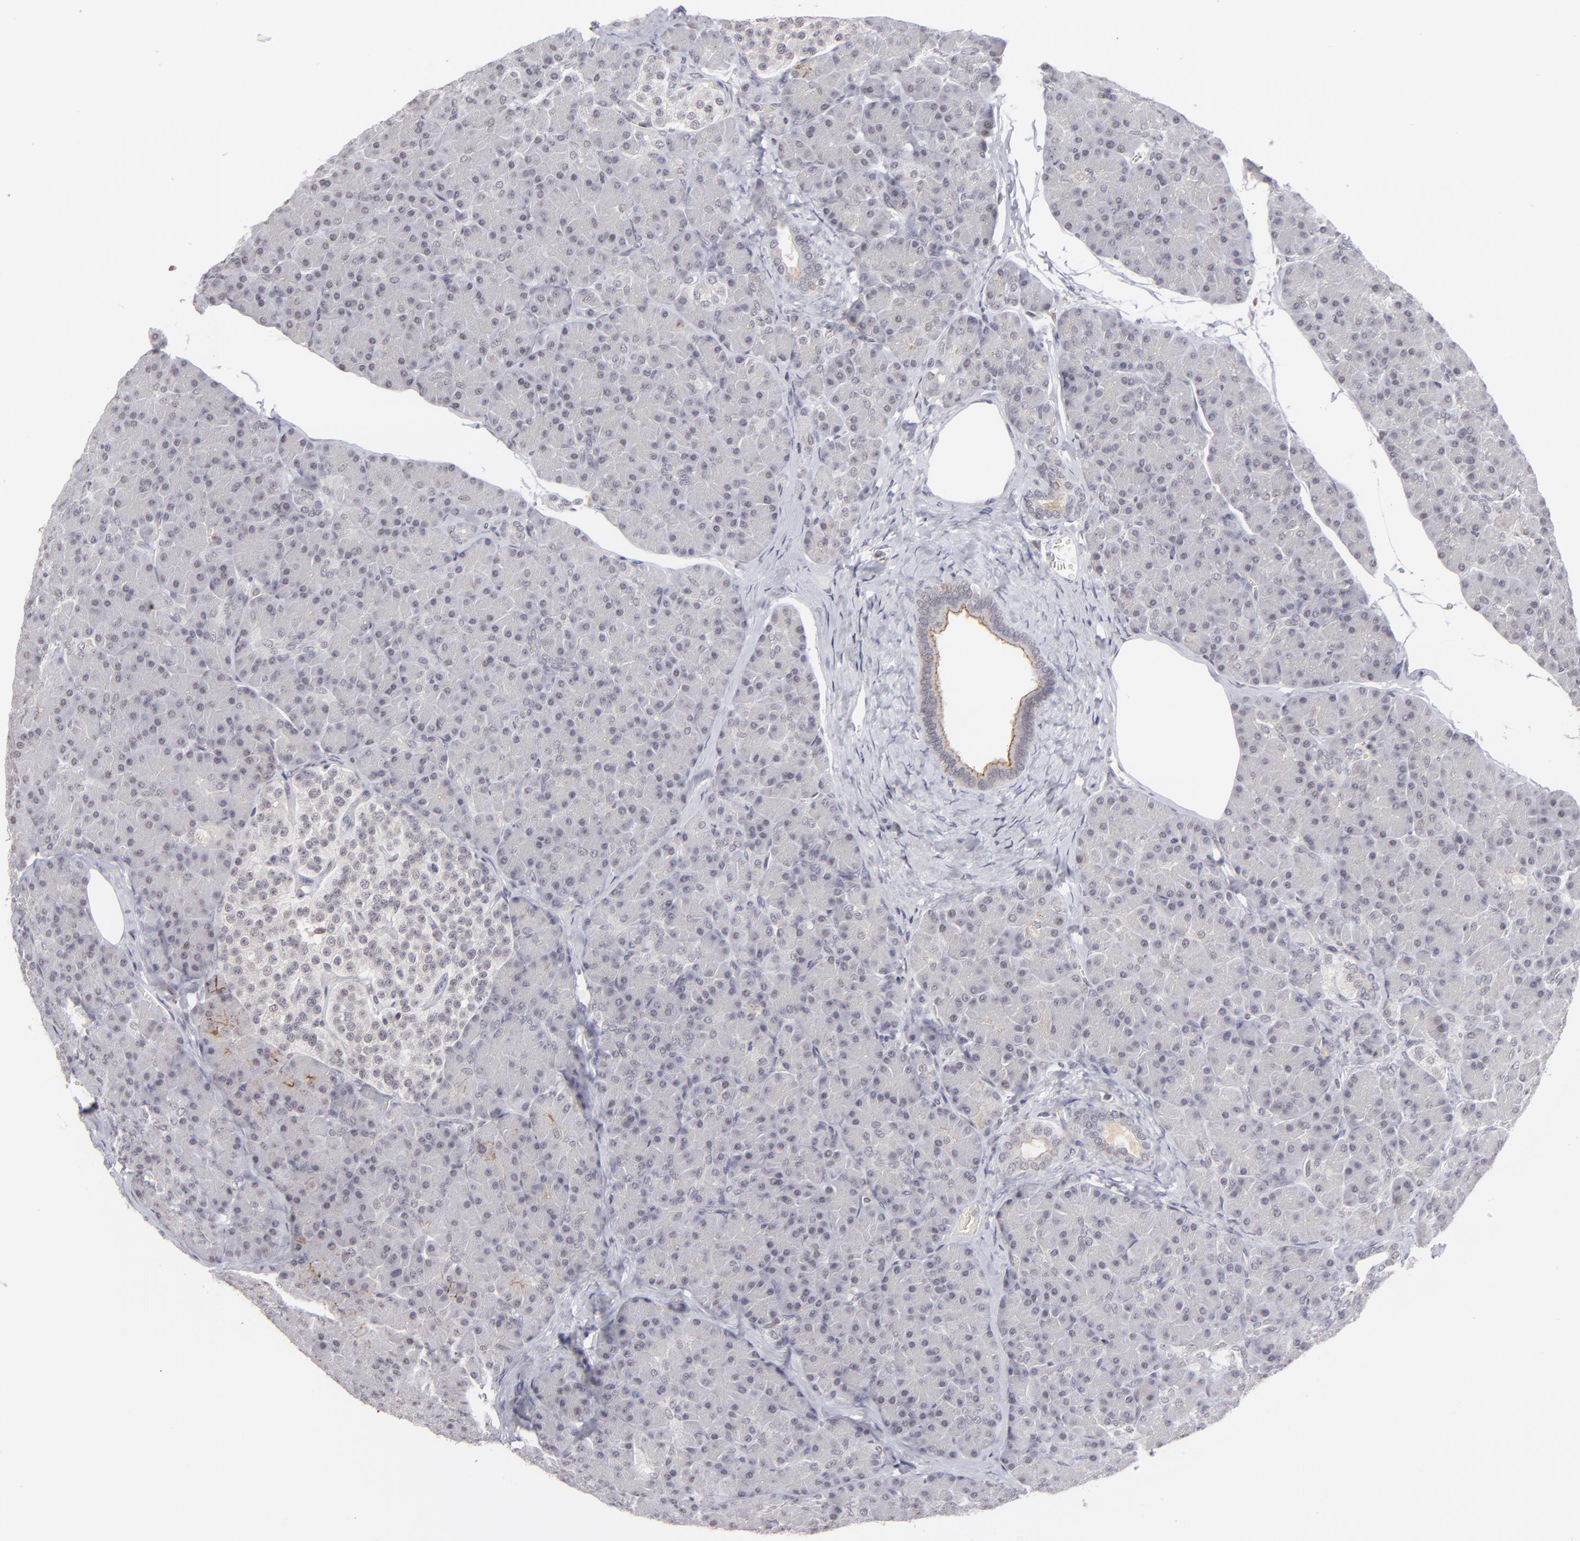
{"staining": {"intensity": "moderate", "quantity": "<25%", "location": "cytoplasmic/membranous"}, "tissue": "pancreas", "cell_type": "Exocrine glandular cells", "image_type": "normal", "snomed": [{"axis": "morphology", "description": "Normal tissue, NOS"}, {"axis": "topography", "description": "Pancreas"}], "caption": "Immunohistochemistry (IHC) of normal pancreas reveals low levels of moderate cytoplasmic/membranous positivity in about <25% of exocrine glandular cells.", "gene": "CLDN2", "patient": {"sex": "female", "age": 43}}